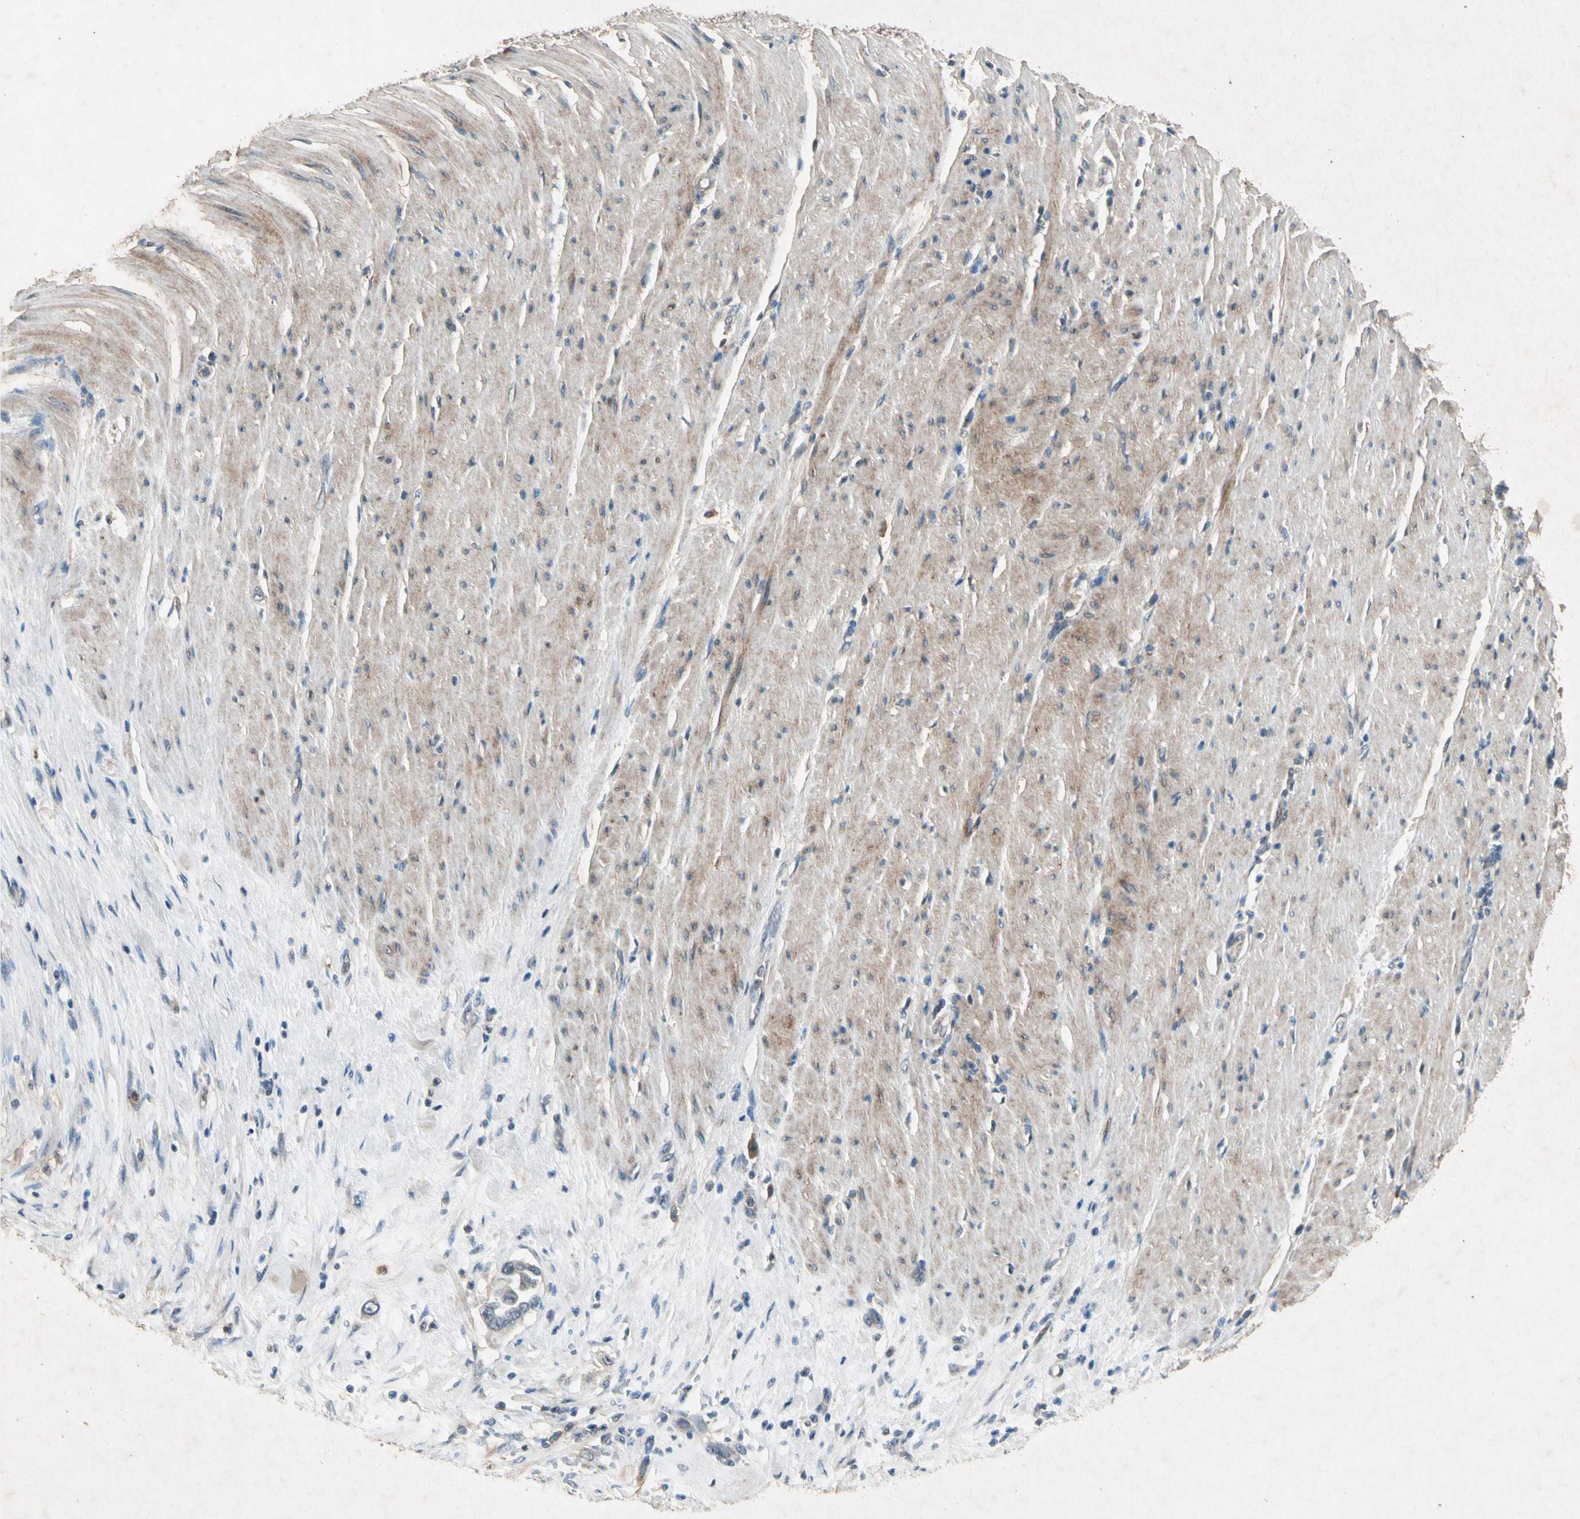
{"staining": {"intensity": "negative", "quantity": "none", "location": "none"}, "tissue": "pancreatic cancer", "cell_type": "Tumor cells", "image_type": "cancer", "snomed": [{"axis": "morphology", "description": "Adenocarcinoma, NOS"}, {"axis": "topography", "description": "Pancreas"}], "caption": "This is an immunohistochemistry (IHC) micrograph of human pancreatic cancer (adenocarcinoma). There is no expression in tumor cells.", "gene": "GPLD1", "patient": {"sex": "female", "age": 57}}